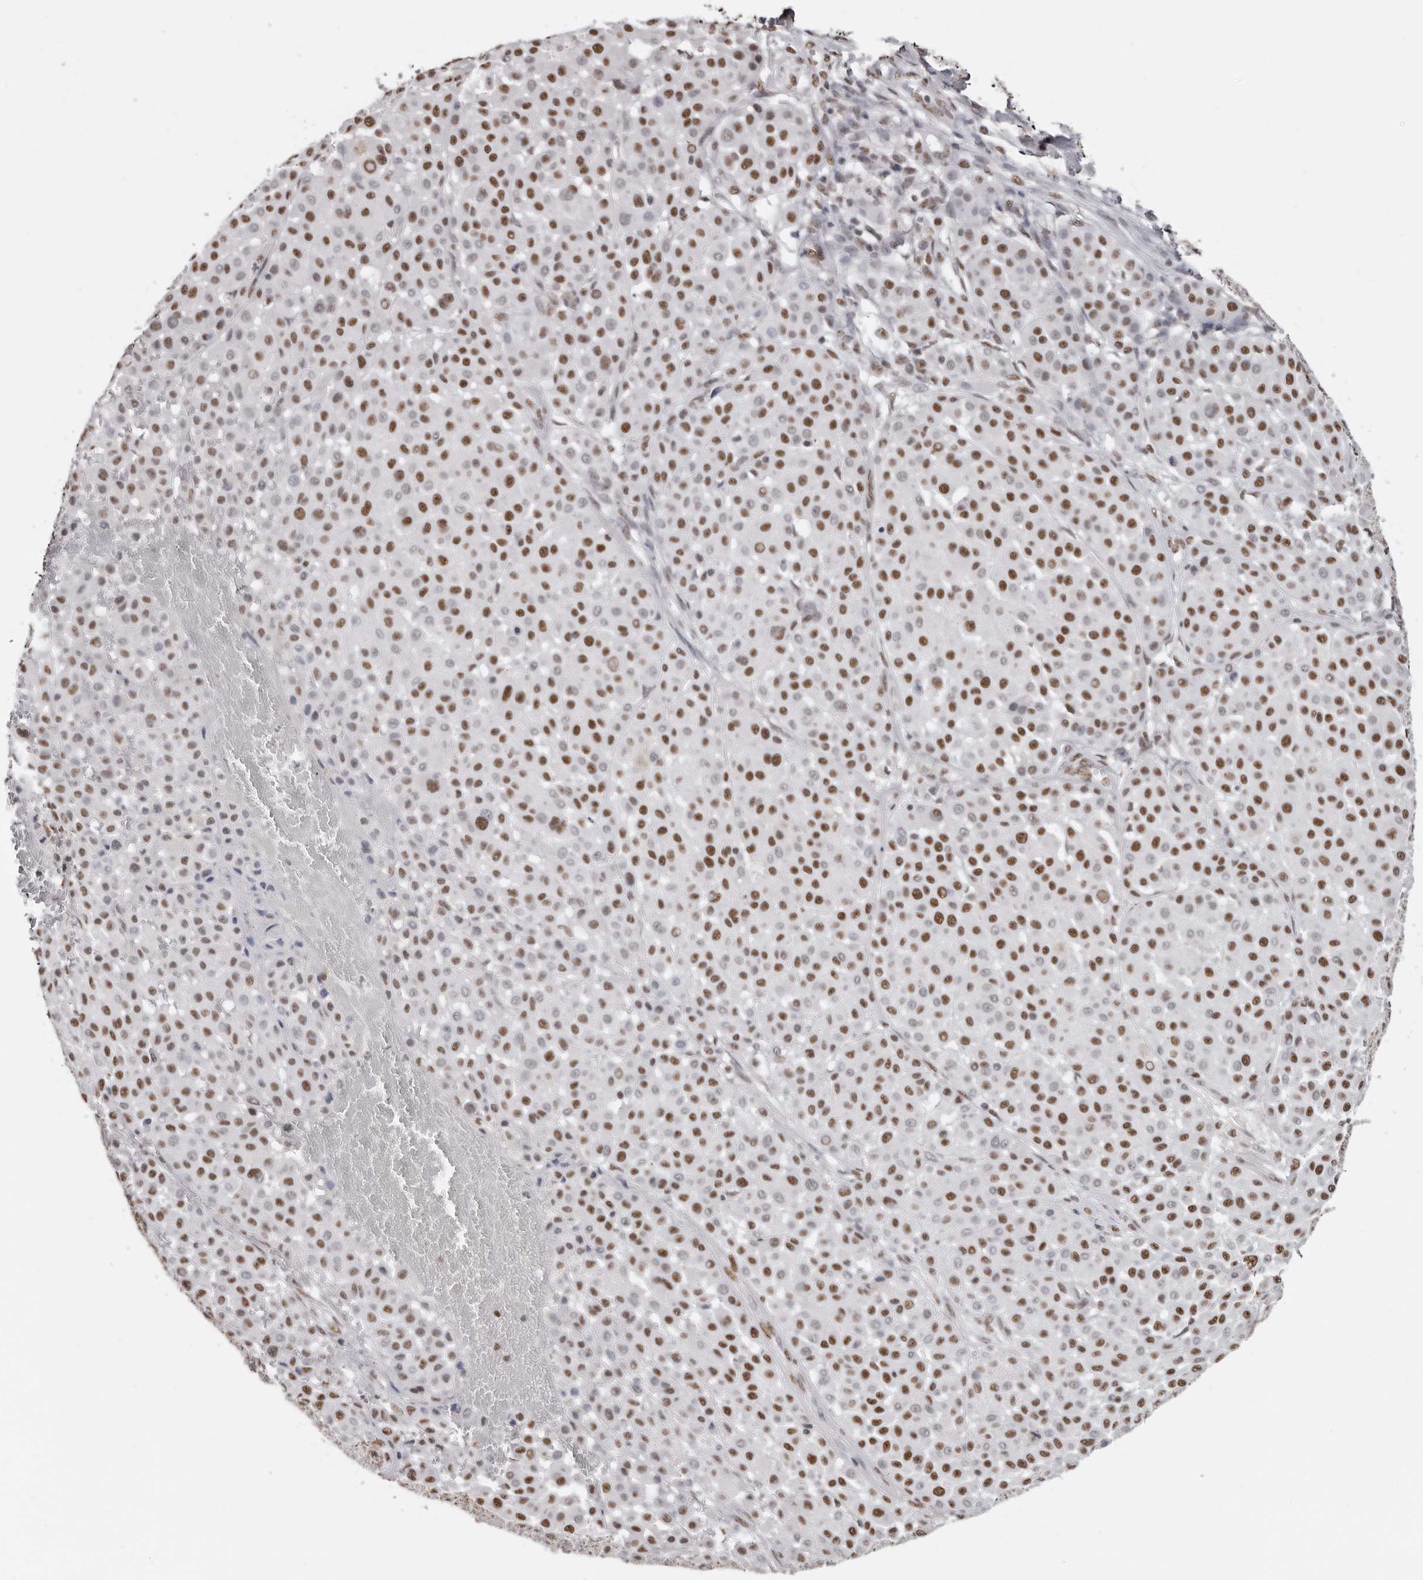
{"staining": {"intensity": "moderate", "quantity": ">75%", "location": "nuclear"}, "tissue": "melanoma", "cell_type": "Tumor cells", "image_type": "cancer", "snomed": [{"axis": "morphology", "description": "Malignant melanoma, Metastatic site"}, {"axis": "topography", "description": "Soft tissue"}], "caption": "Immunohistochemistry (IHC) image of human malignant melanoma (metastatic site) stained for a protein (brown), which reveals medium levels of moderate nuclear expression in about >75% of tumor cells.", "gene": "SCAF4", "patient": {"sex": "male", "age": 41}}